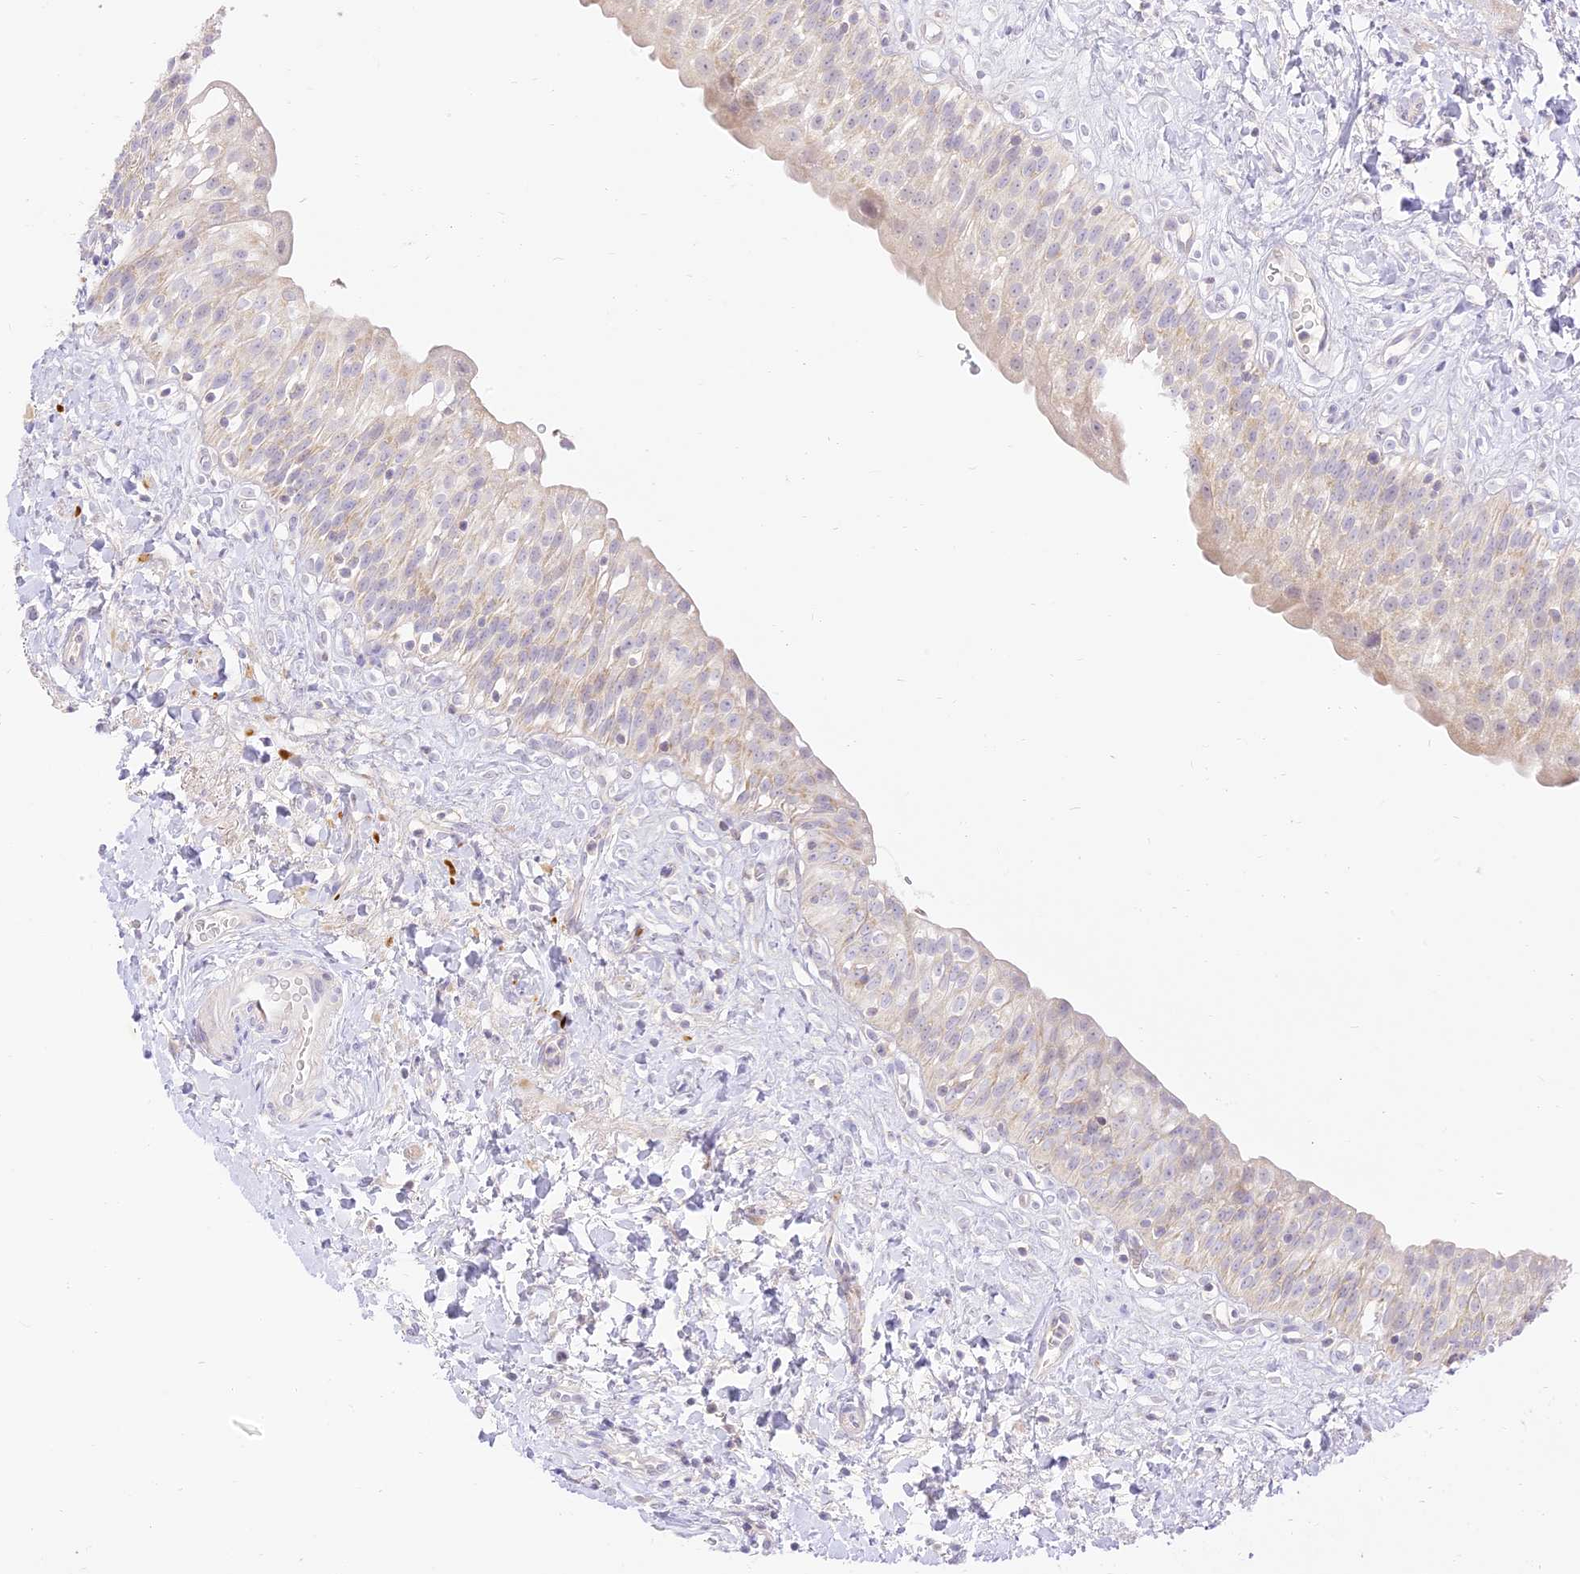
{"staining": {"intensity": "weak", "quantity": "<25%", "location": "cytoplasmic/membranous"}, "tissue": "urinary bladder", "cell_type": "Urothelial cells", "image_type": "normal", "snomed": [{"axis": "morphology", "description": "Normal tissue, NOS"}, {"axis": "topography", "description": "Urinary bladder"}], "caption": "DAB immunohistochemical staining of normal urinary bladder exhibits no significant expression in urothelial cells.", "gene": "LRRC15", "patient": {"sex": "male", "age": 51}}